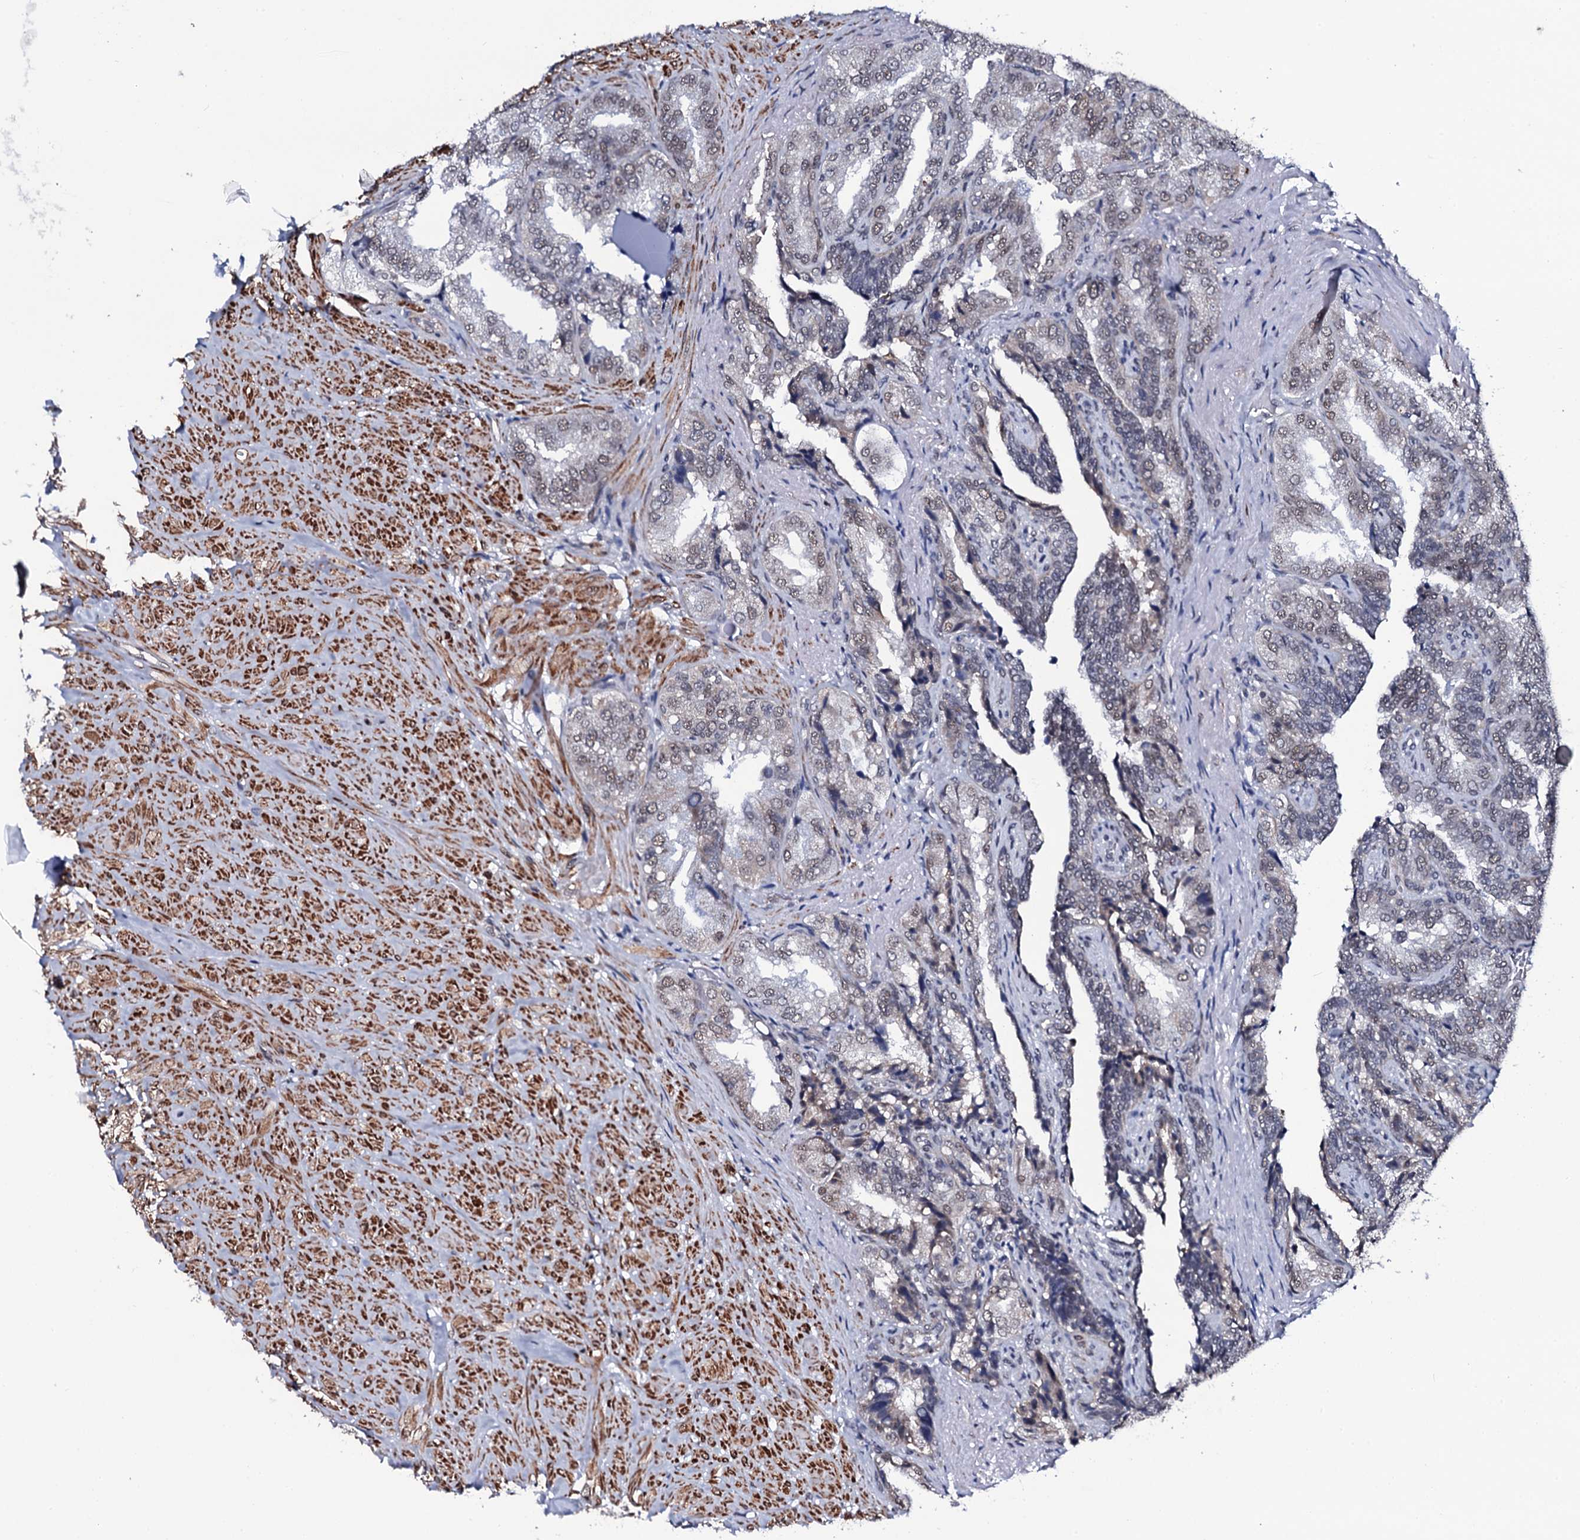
{"staining": {"intensity": "weak", "quantity": "25%-75%", "location": "nuclear"}, "tissue": "seminal vesicle", "cell_type": "Glandular cells", "image_type": "normal", "snomed": [{"axis": "morphology", "description": "Normal tissue, NOS"}, {"axis": "topography", "description": "Seminal veicle"}, {"axis": "topography", "description": "Peripheral nerve tissue"}], "caption": "Weak nuclear protein staining is seen in approximately 25%-75% of glandular cells in seminal vesicle. (brown staining indicates protein expression, while blue staining denotes nuclei).", "gene": "CWC15", "patient": {"sex": "male", "age": 63}}